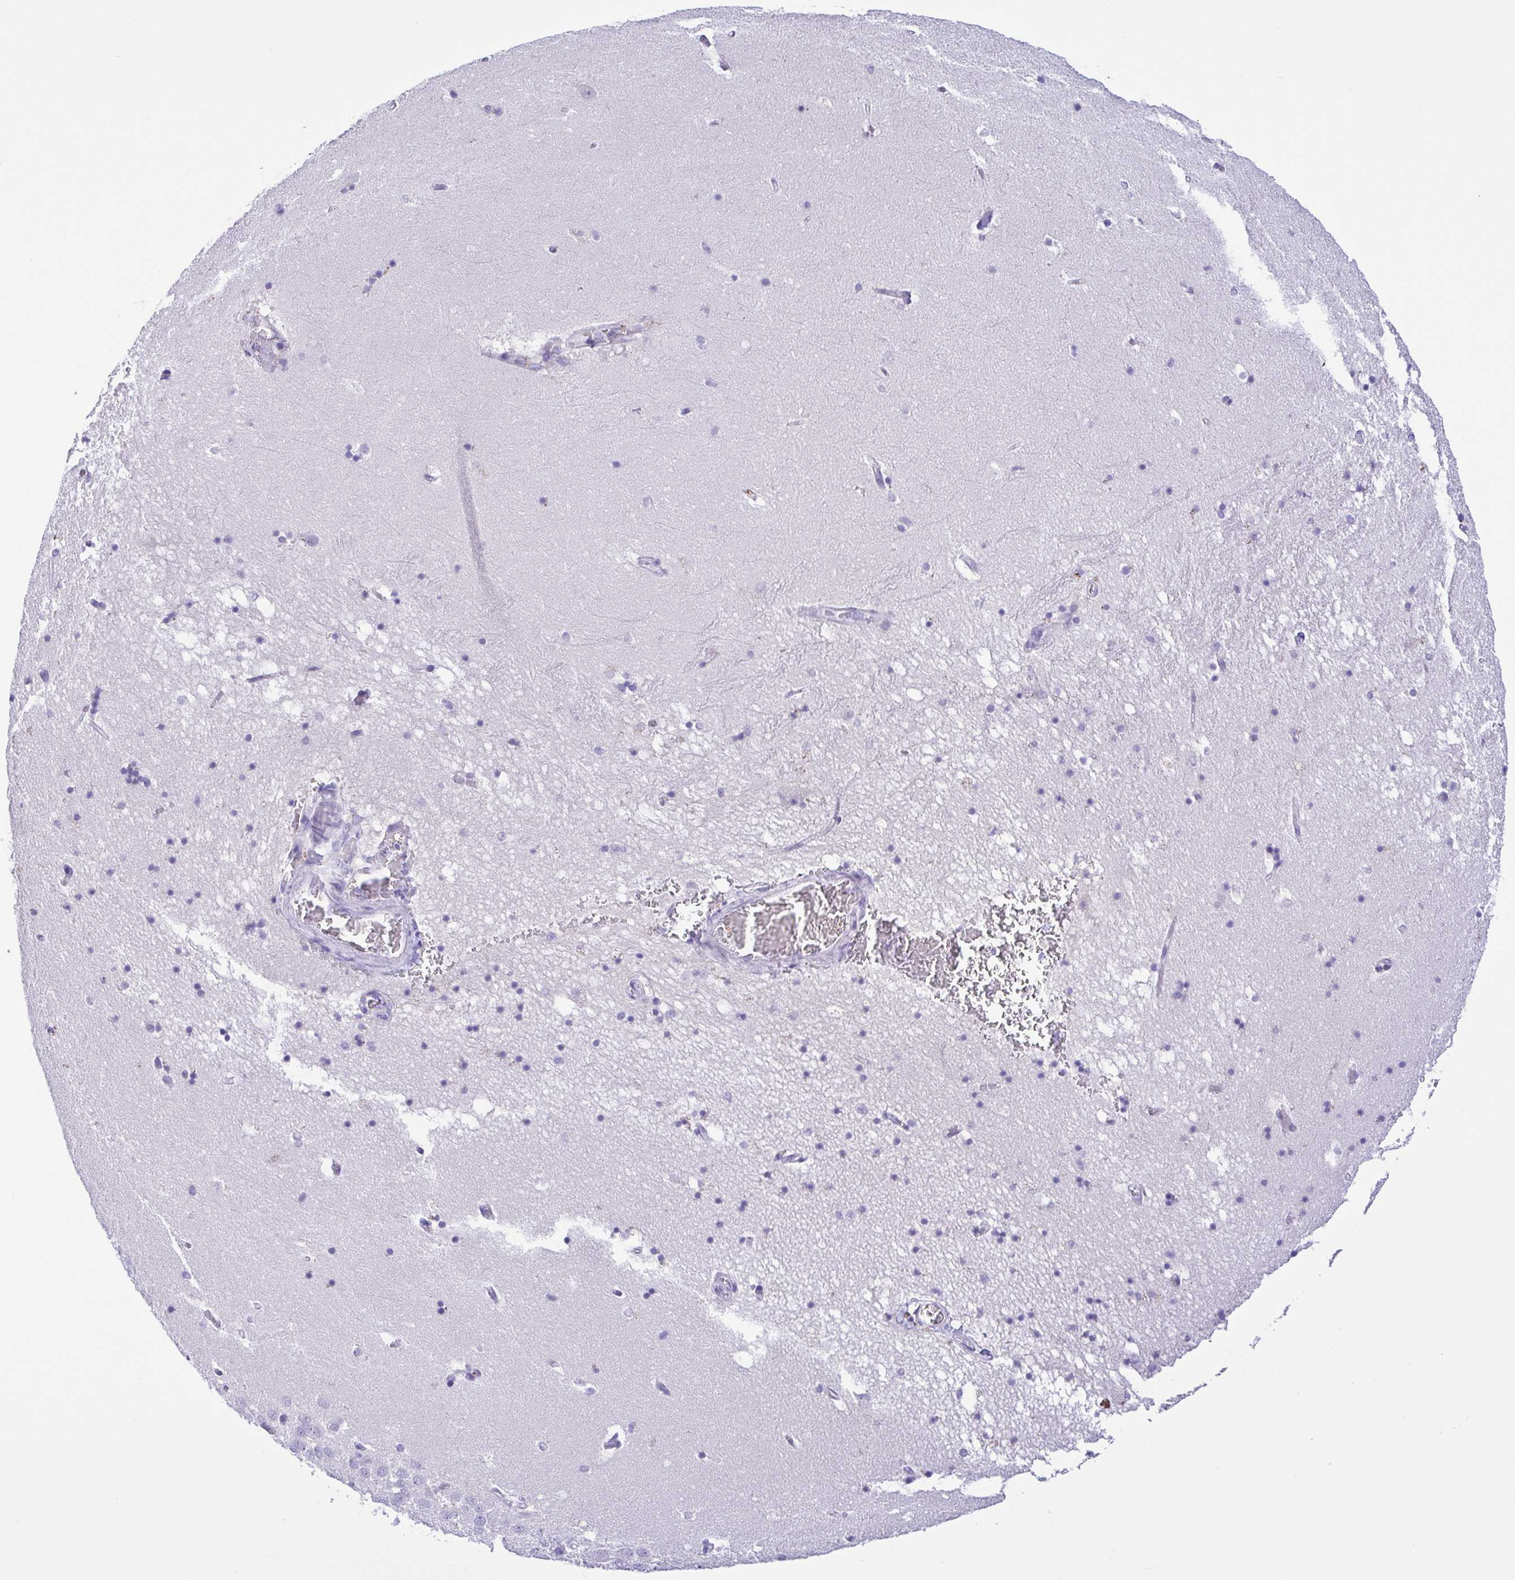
{"staining": {"intensity": "negative", "quantity": "none", "location": "none"}, "tissue": "hippocampus", "cell_type": "Glial cells", "image_type": "normal", "snomed": [{"axis": "morphology", "description": "Normal tissue, NOS"}, {"axis": "topography", "description": "Hippocampus"}], "caption": "There is no significant staining in glial cells of hippocampus. The staining is performed using DAB brown chromogen with nuclei counter-stained in using hematoxylin.", "gene": "IGFL1", "patient": {"sex": "male", "age": 58}}